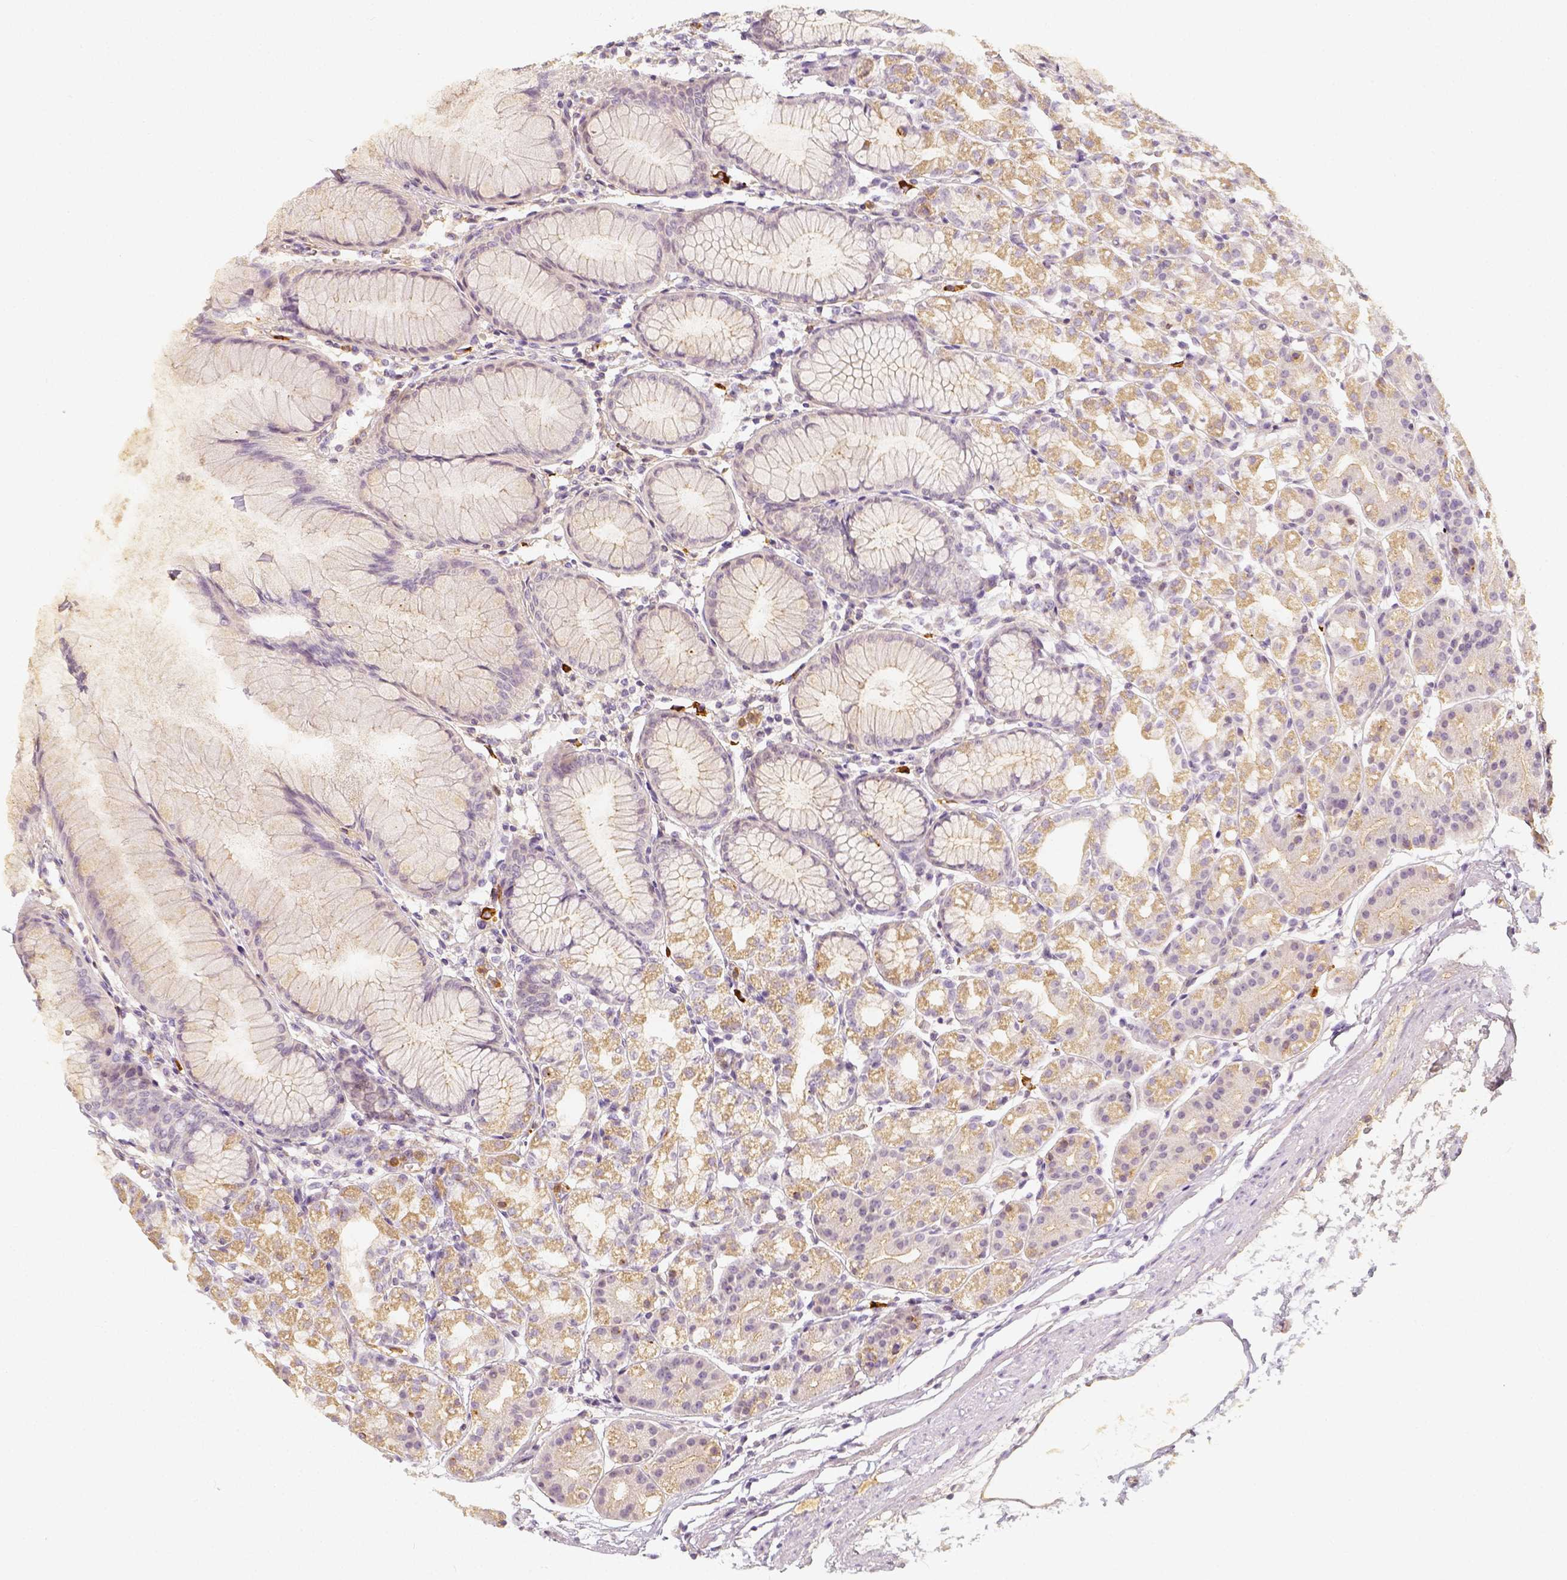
{"staining": {"intensity": "moderate", "quantity": ">75%", "location": "cytoplasmic/membranous"}, "tissue": "stomach", "cell_type": "Glandular cells", "image_type": "normal", "snomed": [{"axis": "morphology", "description": "Normal tissue, NOS"}, {"axis": "topography", "description": "Stomach"}], "caption": "Immunohistochemistry (DAB) staining of unremarkable human stomach reveals moderate cytoplasmic/membranous protein expression in approximately >75% of glandular cells.", "gene": "PTPRJ", "patient": {"sex": "female", "age": 57}}